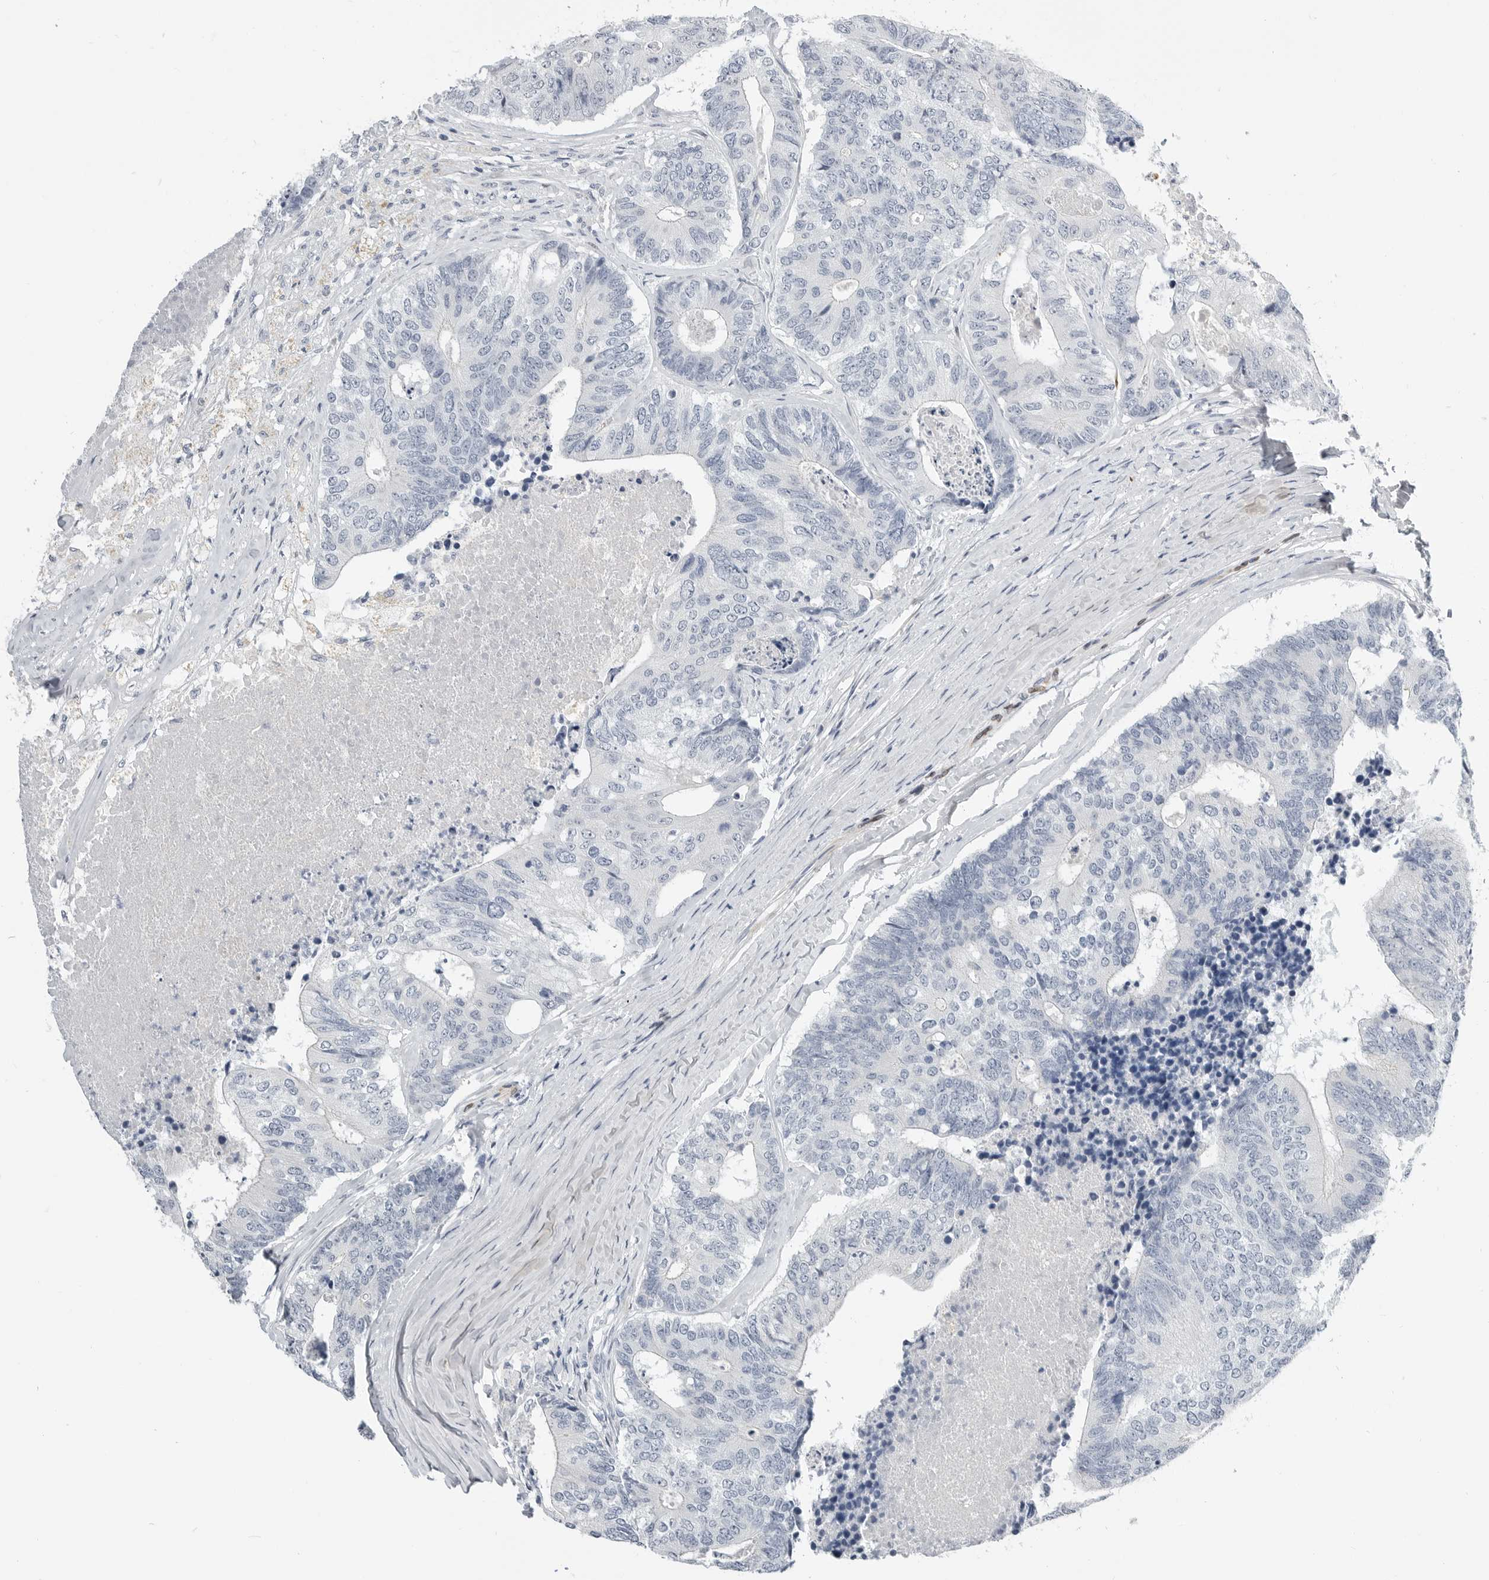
{"staining": {"intensity": "negative", "quantity": "none", "location": "none"}, "tissue": "colorectal cancer", "cell_type": "Tumor cells", "image_type": "cancer", "snomed": [{"axis": "morphology", "description": "Adenocarcinoma, NOS"}, {"axis": "topography", "description": "Colon"}], "caption": "The image shows no staining of tumor cells in colorectal cancer (adenocarcinoma).", "gene": "PLN", "patient": {"sex": "female", "age": 67}}